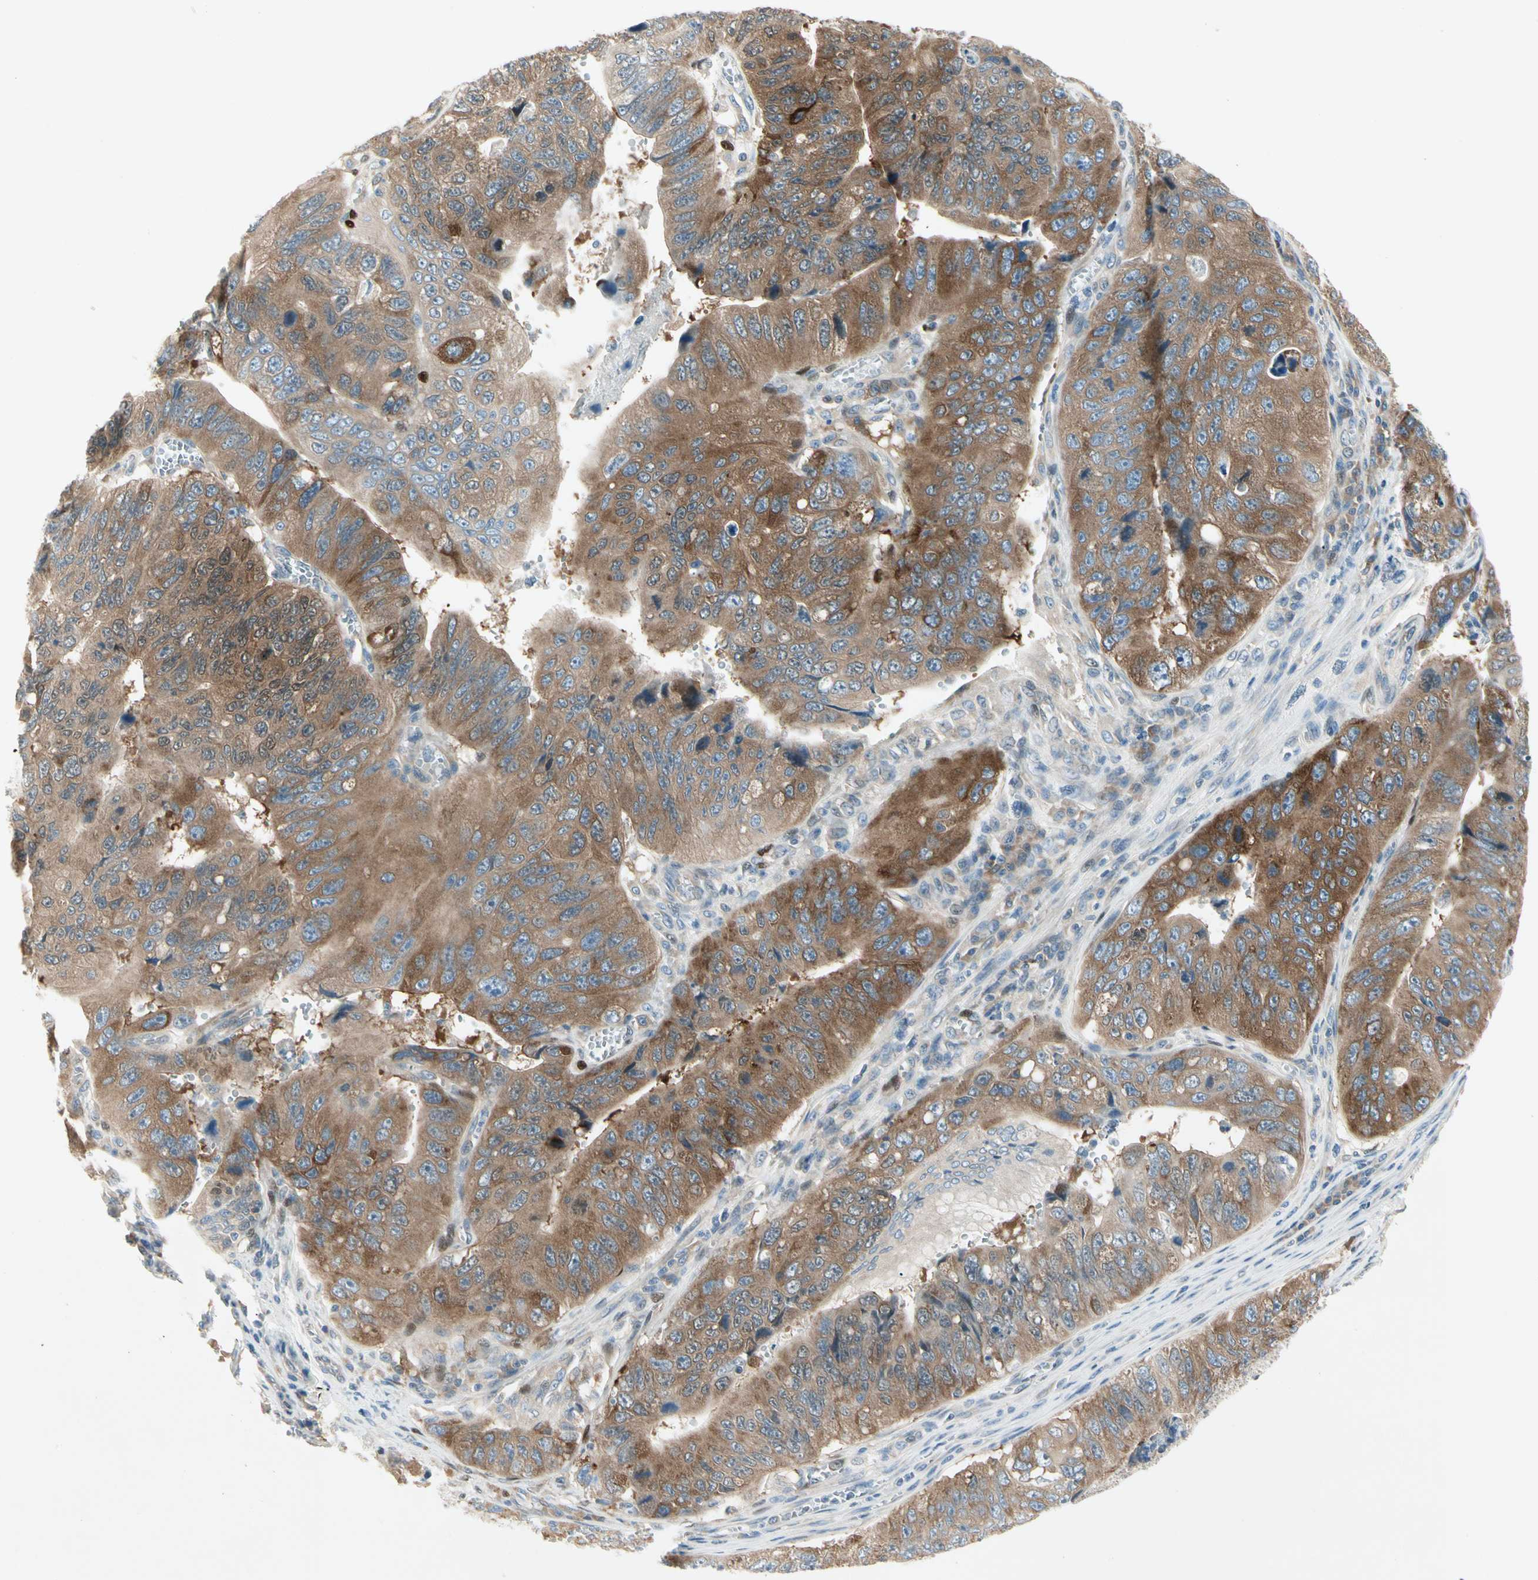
{"staining": {"intensity": "moderate", "quantity": ">75%", "location": "cytoplasmic/membranous"}, "tissue": "stomach cancer", "cell_type": "Tumor cells", "image_type": "cancer", "snomed": [{"axis": "morphology", "description": "Adenocarcinoma, NOS"}, {"axis": "topography", "description": "Stomach"}], "caption": "IHC staining of stomach cancer (adenocarcinoma), which reveals medium levels of moderate cytoplasmic/membranous staining in about >75% of tumor cells indicating moderate cytoplasmic/membranous protein staining. The staining was performed using DAB (brown) for protein detection and nuclei were counterstained in hematoxylin (blue).", "gene": "IL1R1", "patient": {"sex": "male", "age": 59}}